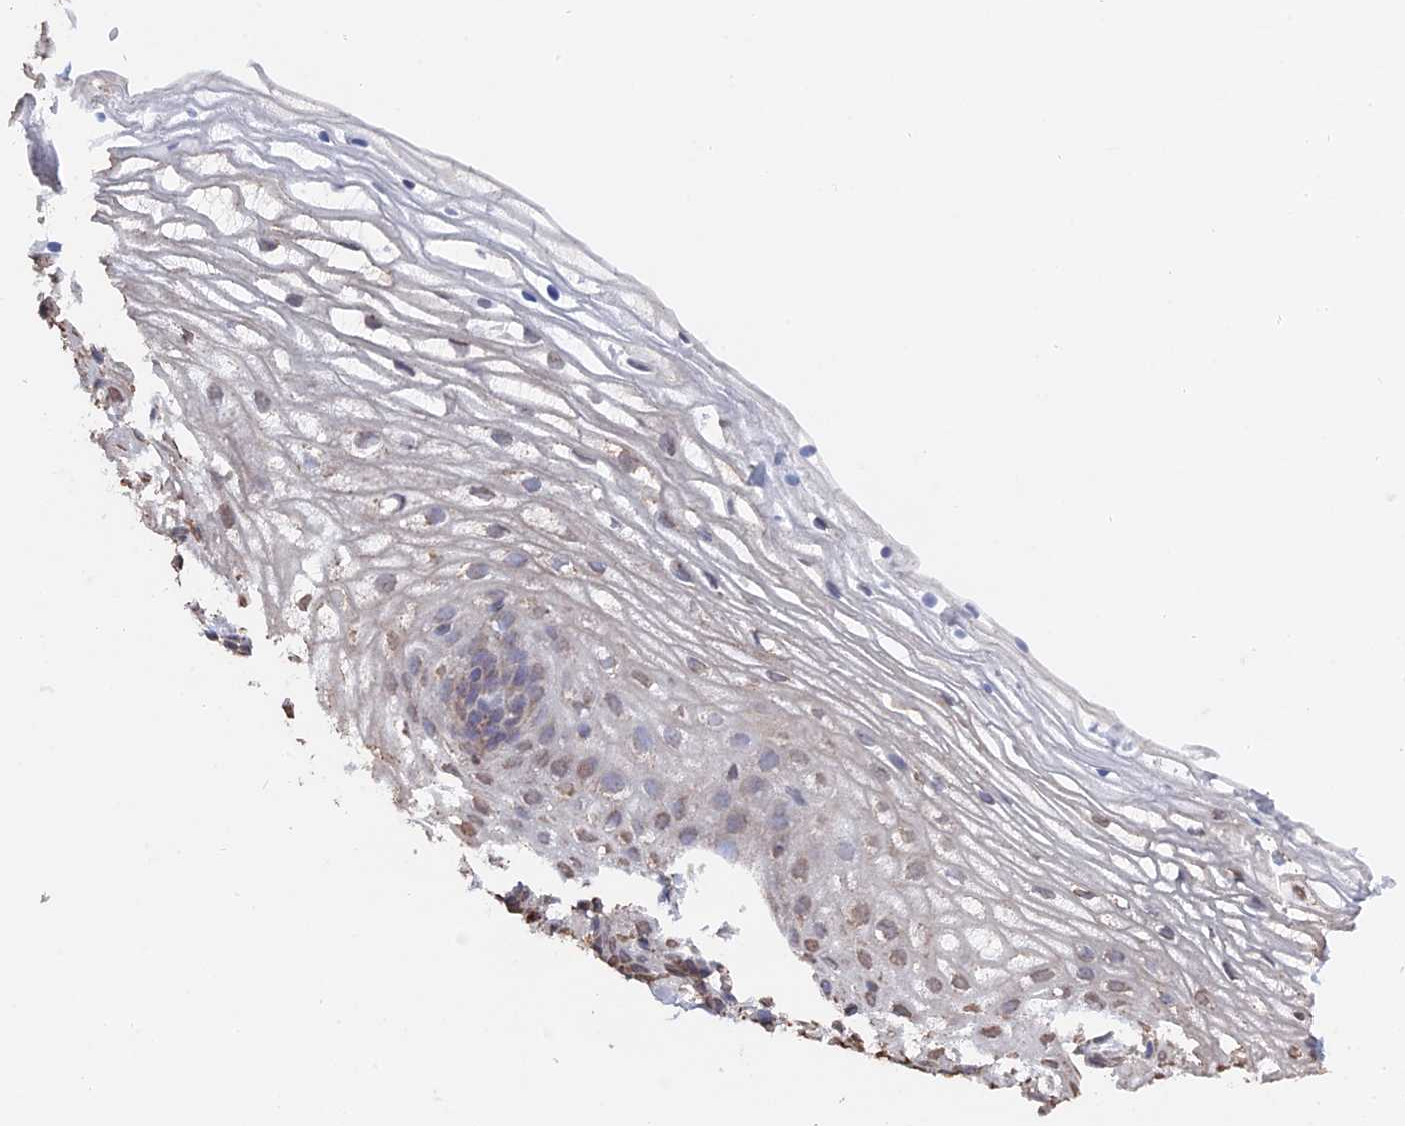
{"staining": {"intensity": "weak", "quantity": "25%-75%", "location": "nuclear"}, "tissue": "vagina", "cell_type": "Squamous epithelial cells", "image_type": "normal", "snomed": [{"axis": "morphology", "description": "Normal tissue, NOS"}, {"axis": "topography", "description": "Vagina"}], "caption": "Immunohistochemistry (IHC) staining of unremarkable vagina, which shows low levels of weak nuclear positivity in about 25%-75% of squamous epithelial cells indicating weak nuclear protein positivity. The staining was performed using DAB (brown) for protein detection and nuclei were counterstained in hematoxylin (blue).", "gene": "SMG9", "patient": {"sex": "female", "age": 60}}